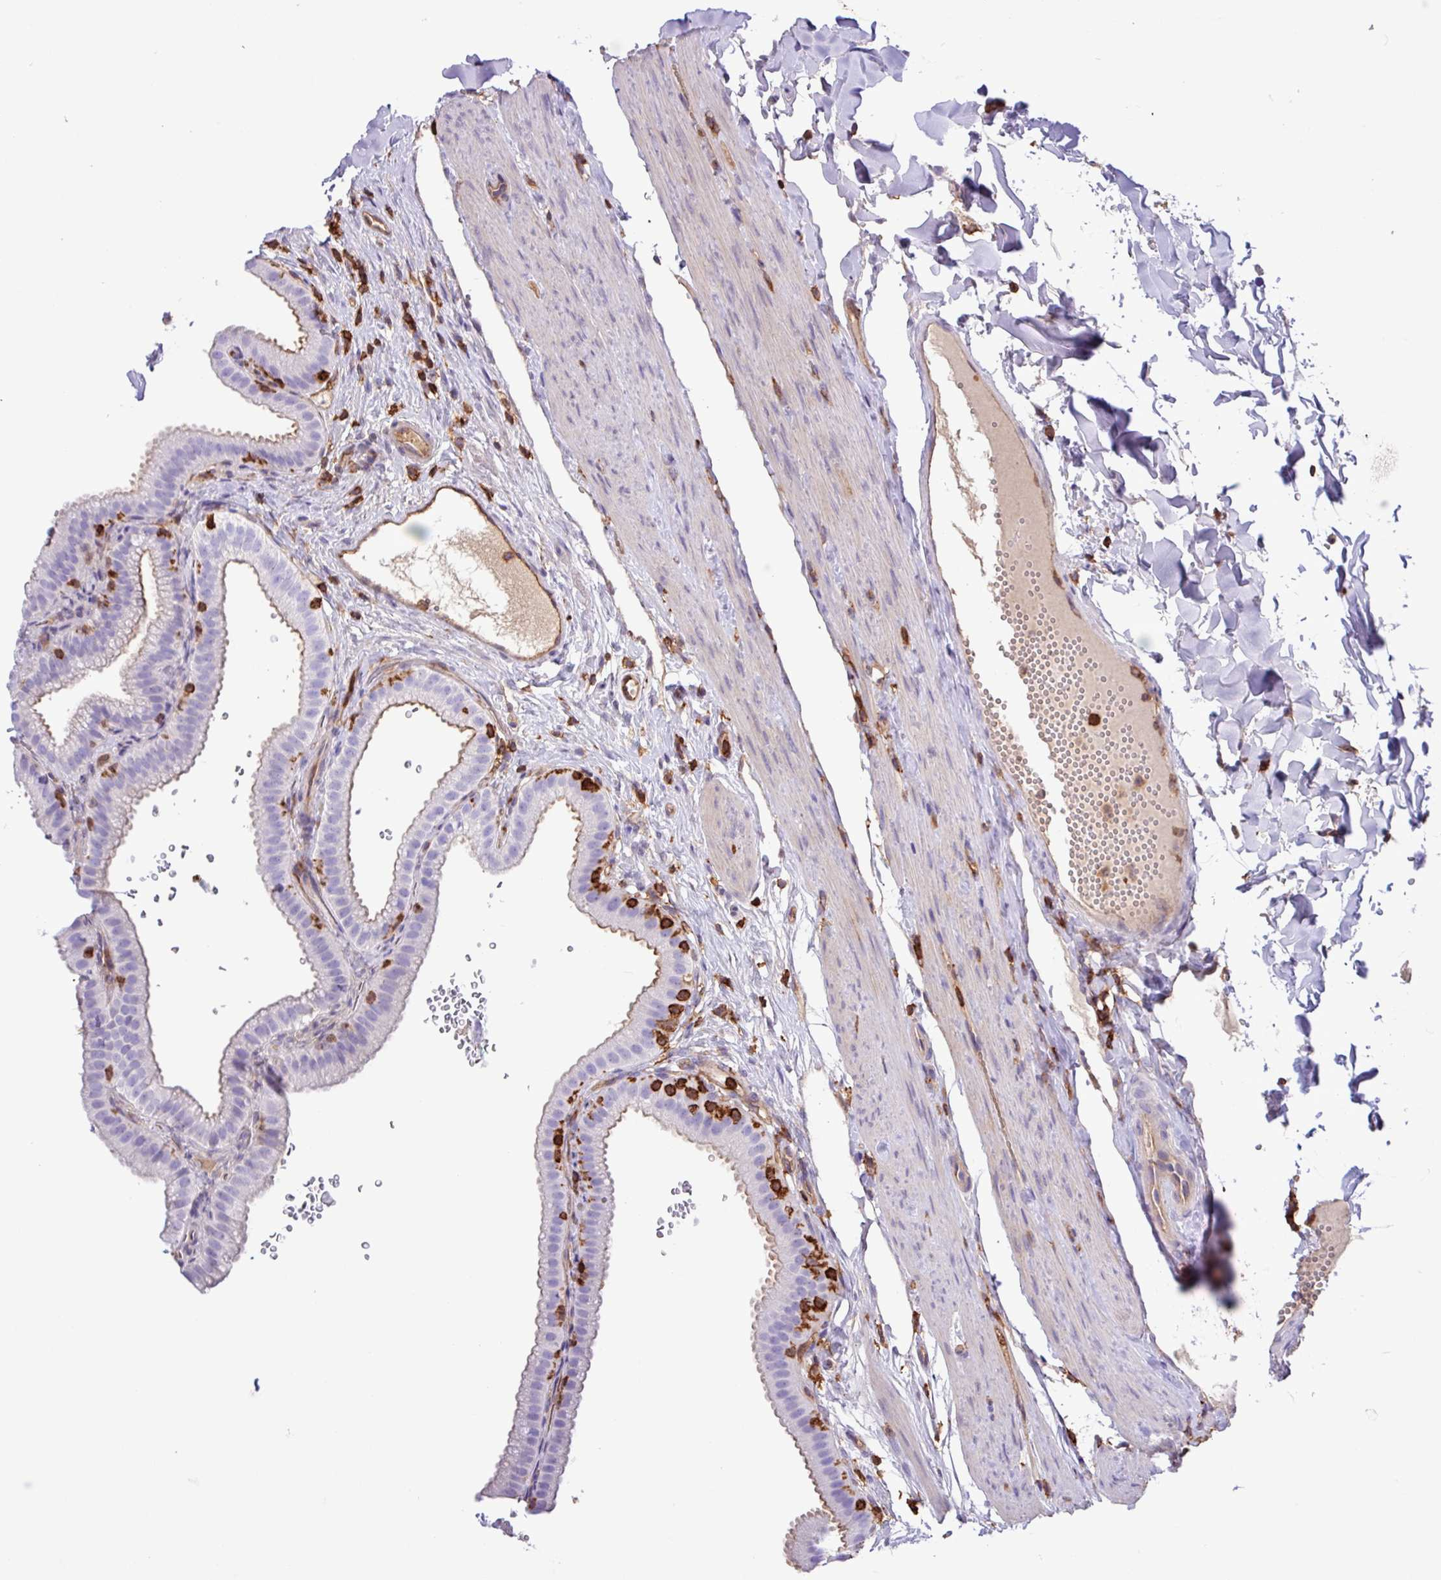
{"staining": {"intensity": "weak", "quantity": "<25%", "location": "cytoplasmic/membranous"}, "tissue": "gallbladder", "cell_type": "Glandular cells", "image_type": "normal", "snomed": [{"axis": "morphology", "description": "Normal tissue, NOS"}, {"axis": "topography", "description": "Gallbladder"}], "caption": "Immunohistochemistry (IHC) histopathology image of benign gallbladder stained for a protein (brown), which reveals no staining in glandular cells.", "gene": "PPP1R18", "patient": {"sex": "female", "age": 61}}